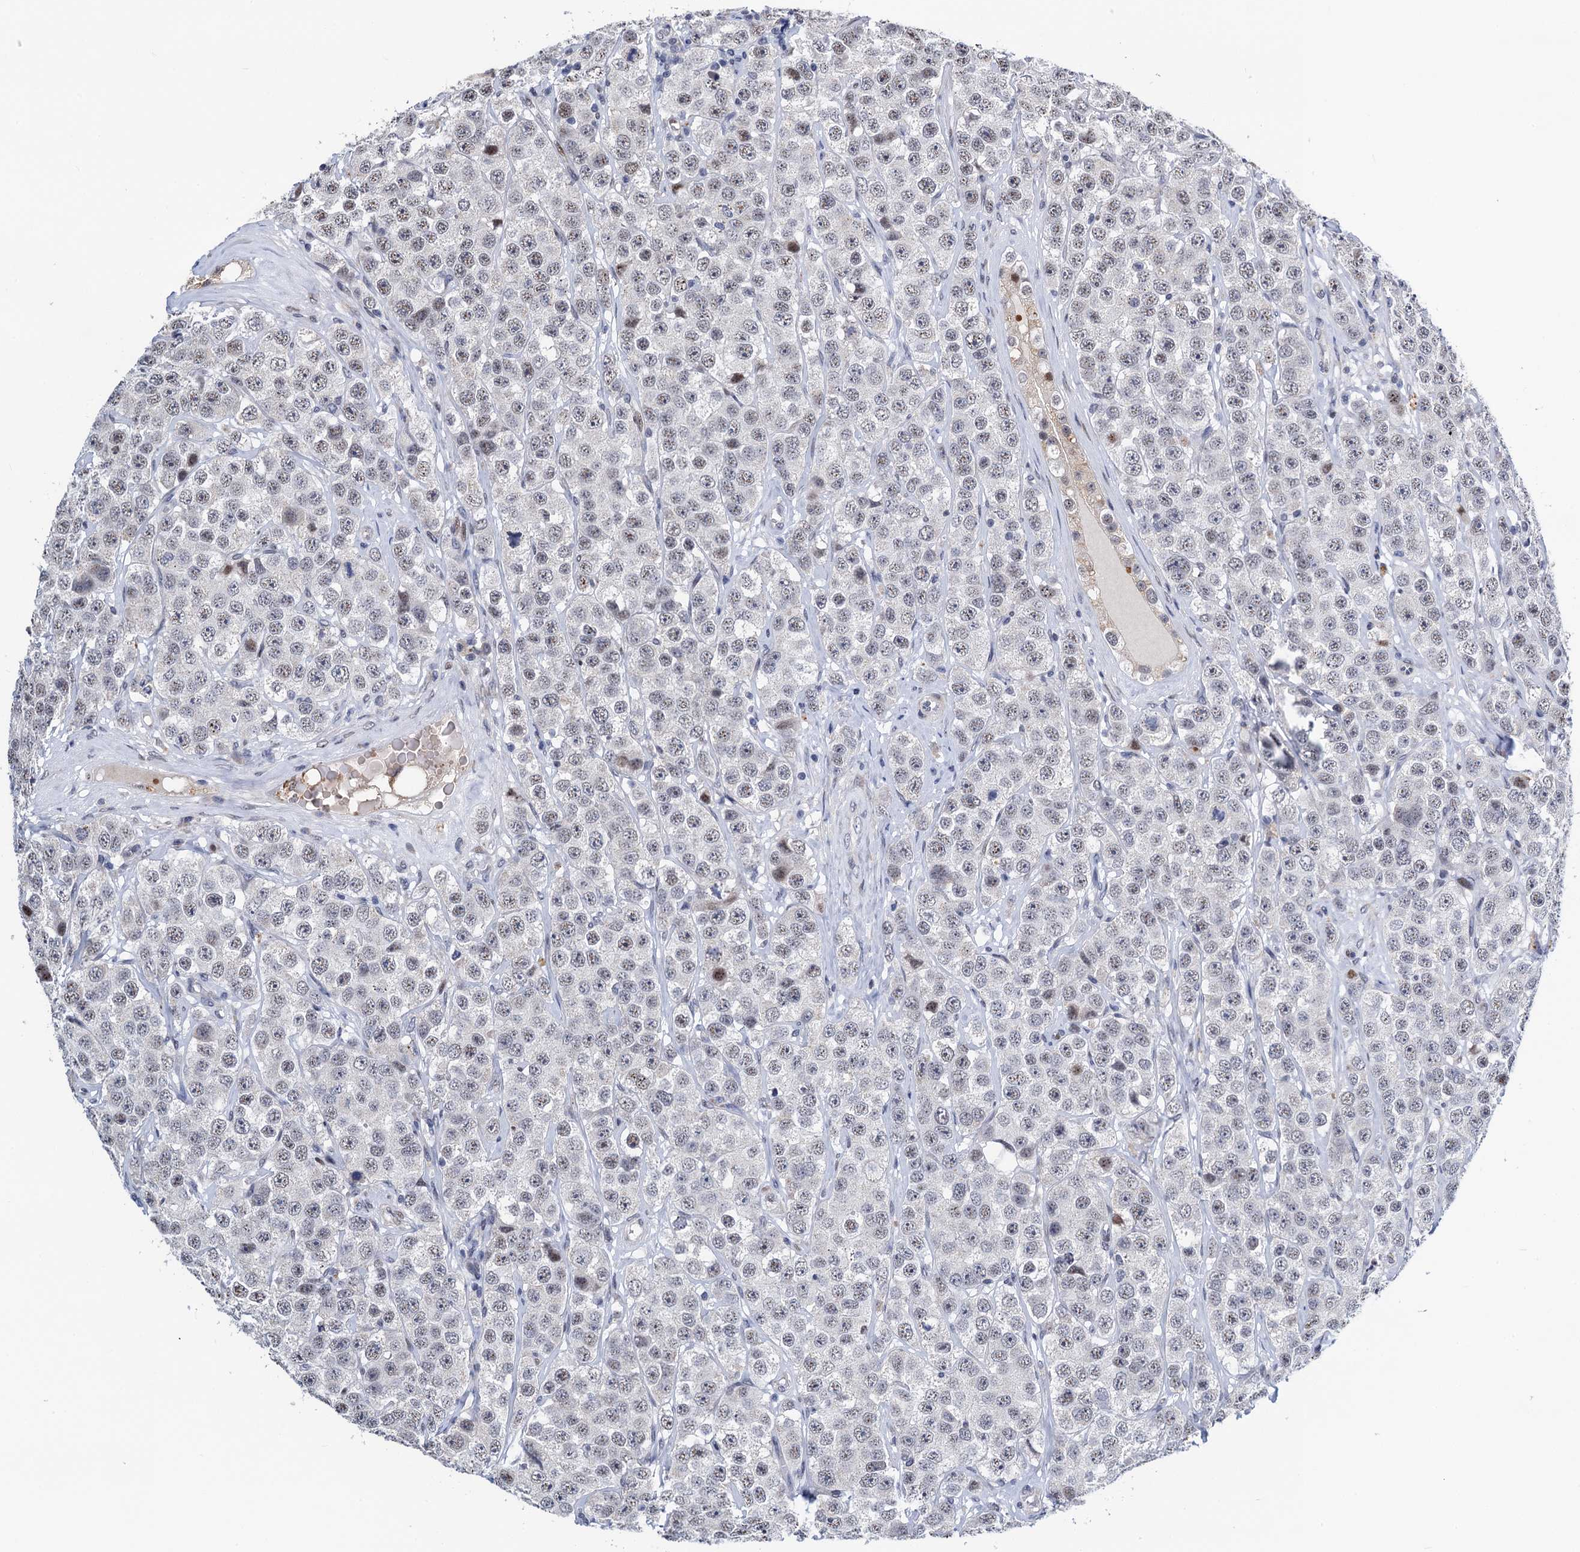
{"staining": {"intensity": "weak", "quantity": ">75%", "location": "nuclear"}, "tissue": "testis cancer", "cell_type": "Tumor cells", "image_type": "cancer", "snomed": [{"axis": "morphology", "description": "Seminoma, NOS"}, {"axis": "topography", "description": "Testis"}], "caption": "Protein expression analysis of human testis cancer reveals weak nuclear positivity in about >75% of tumor cells. (Stains: DAB in brown, nuclei in blue, Microscopy: brightfield microscopy at high magnification).", "gene": "FAM222A", "patient": {"sex": "male", "age": 28}}